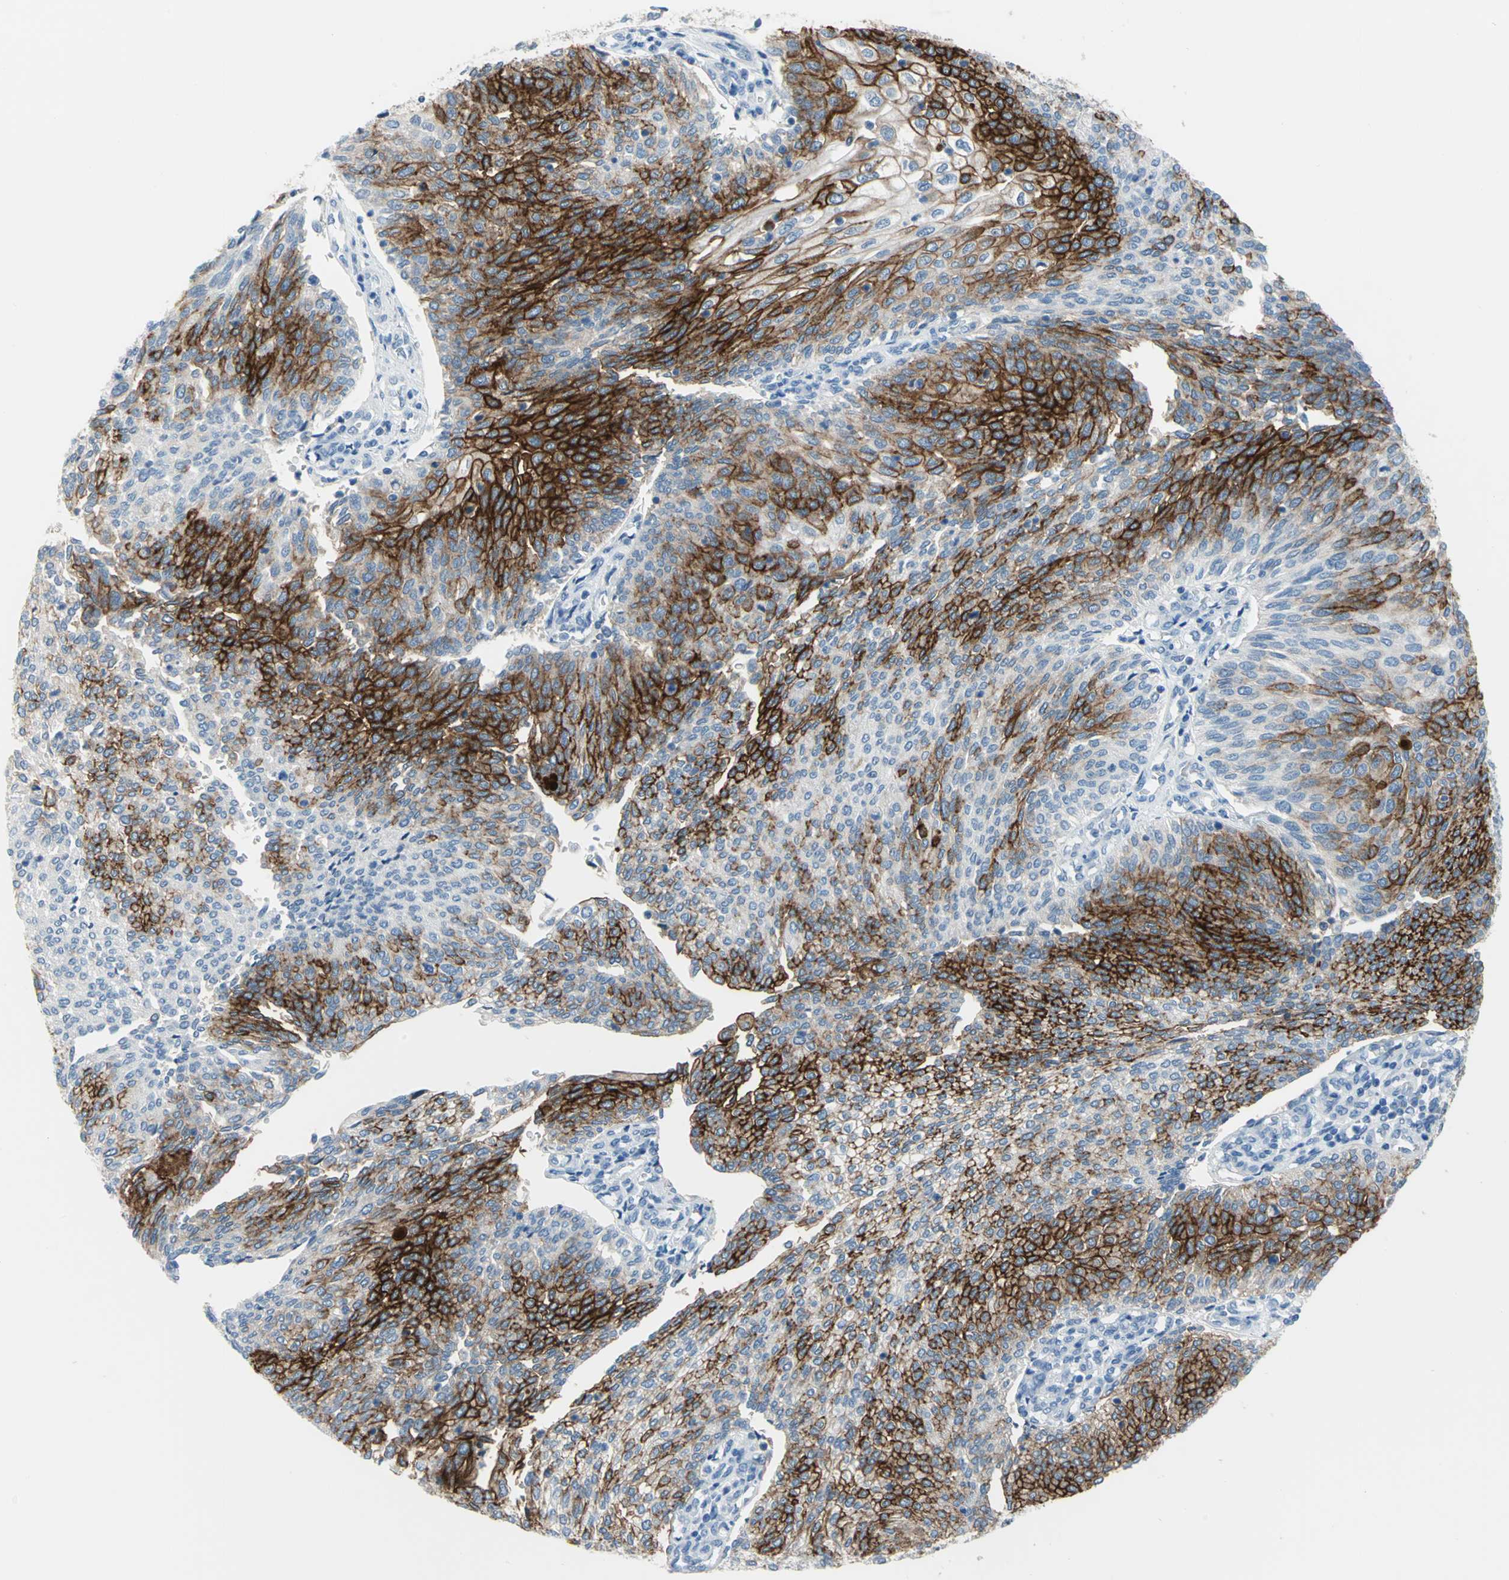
{"staining": {"intensity": "strong", "quantity": "25%-75%", "location": "cytoplasmic/membranous"}, "tissue": "urothelial cancer", "cell_type": "Tumor cells", "image_type": "cancer", "snomed": [{"axis": "morphology", "description": "Urothelial carcinoma, Low grade"}, {"axis": "topography", "description": "Urinary bladder"}], "caption": "Urothelial carcinoma (low-grade) stained with immunohistochemistry (IHC) reveals strong cytoplasmic/membranous staining in about 25%-75% of tumor cells.", "gene": "MUC4", "patient": {"sex": "female", "age": 79}}